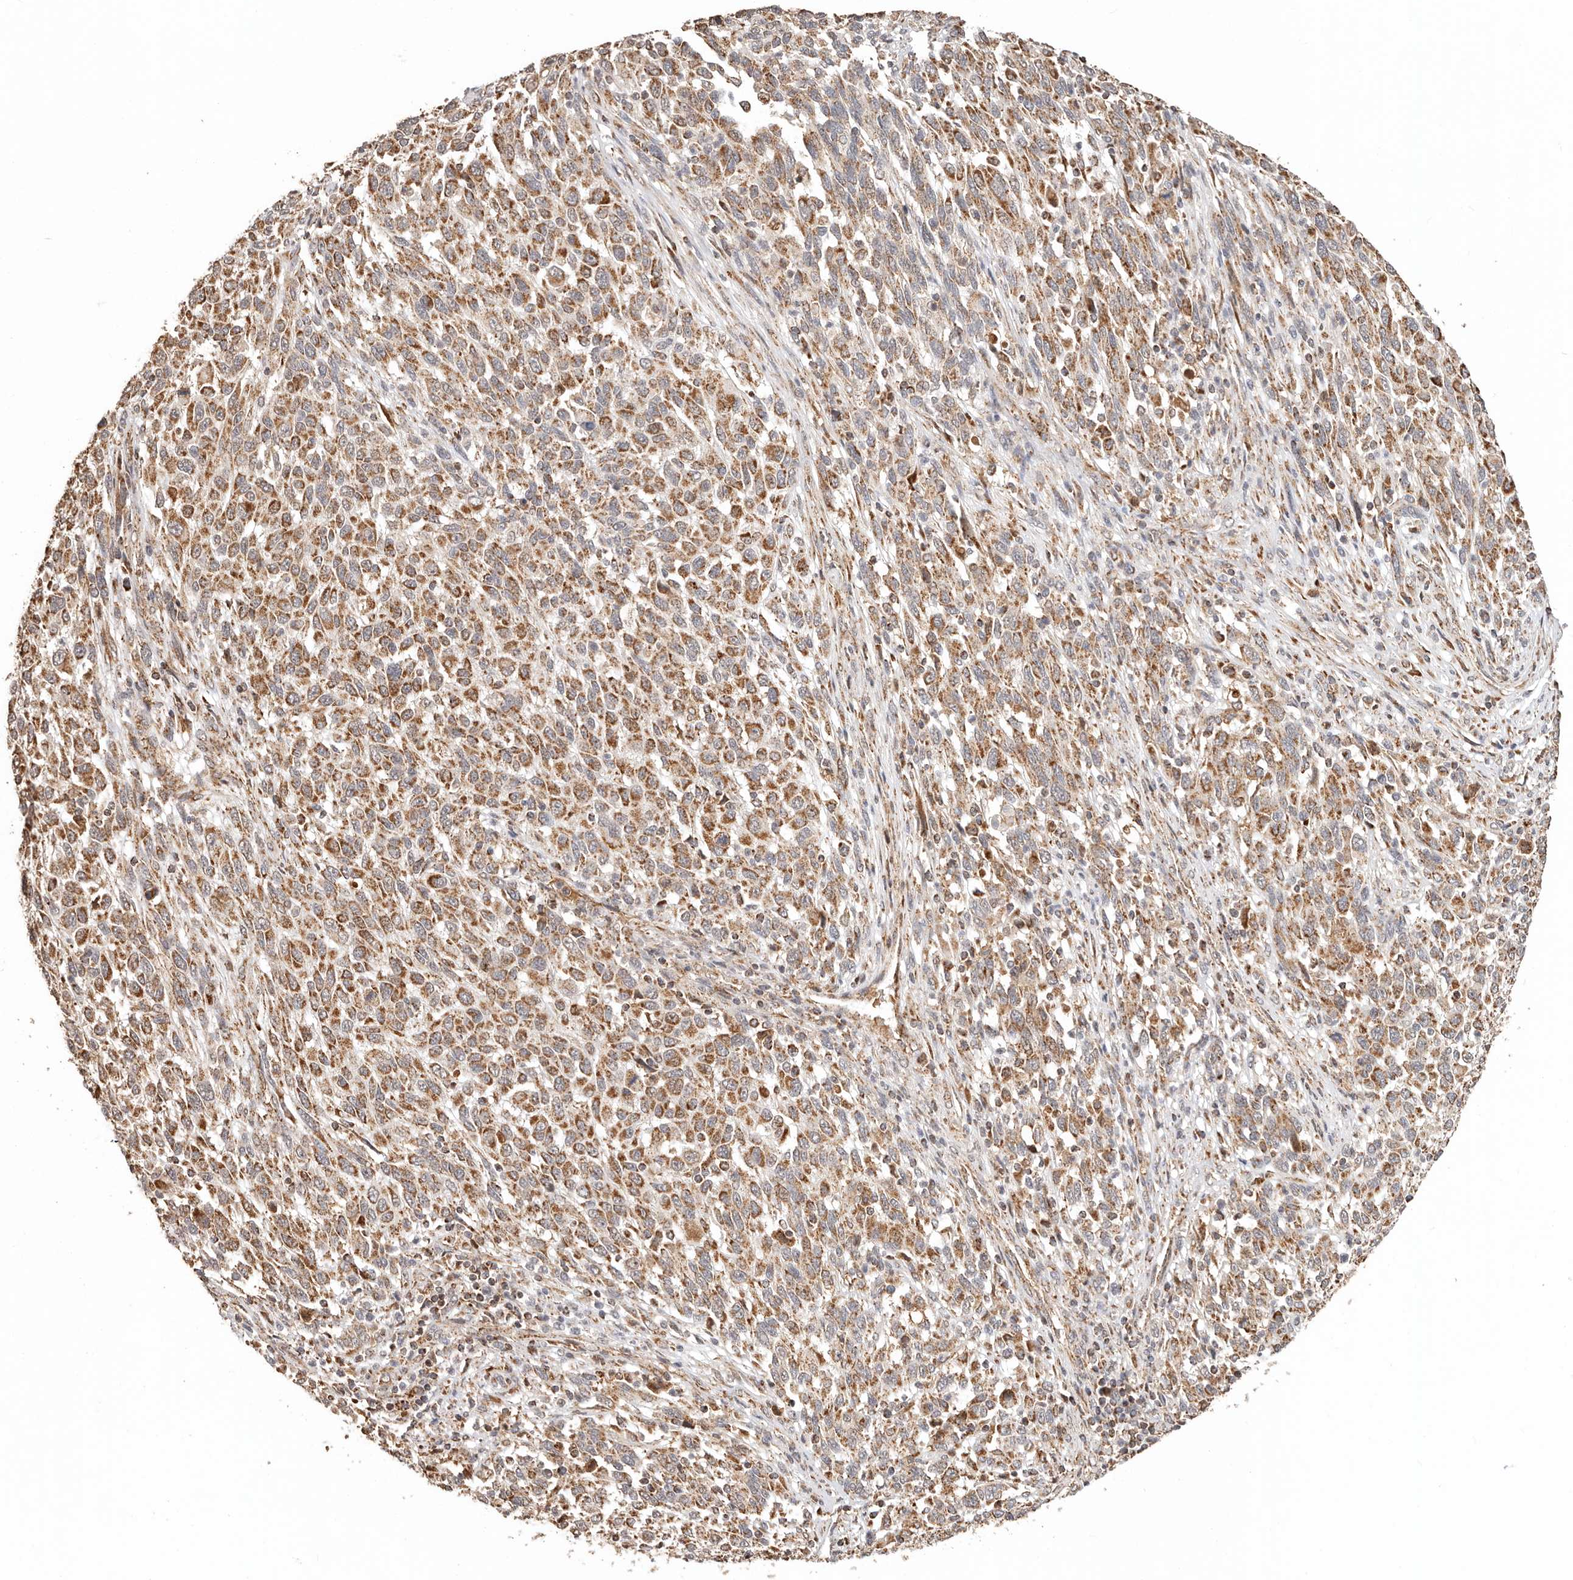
{"staining": {"intensity": "moderate", "quantity": ">75%", "location": "cytoplasmic/membranous"}, "tissue": "melanoma", "cell_type": "Tumor cells", "image_type": "cancer", "snomed": [{"axis": "morphology", "description": "Malignant melanoma, Metastatic site"}, {"axis": "topography", "description": "Lymph node"}], "caption": "There is medium levels of moderate cytoplasmic/membranous positivity in tumor cells of melanoma, as demonstrated by immunohistochemical staining (brown color).", "gene": "NDUFB11", "patient": {"sex": "male", "age": 61}}